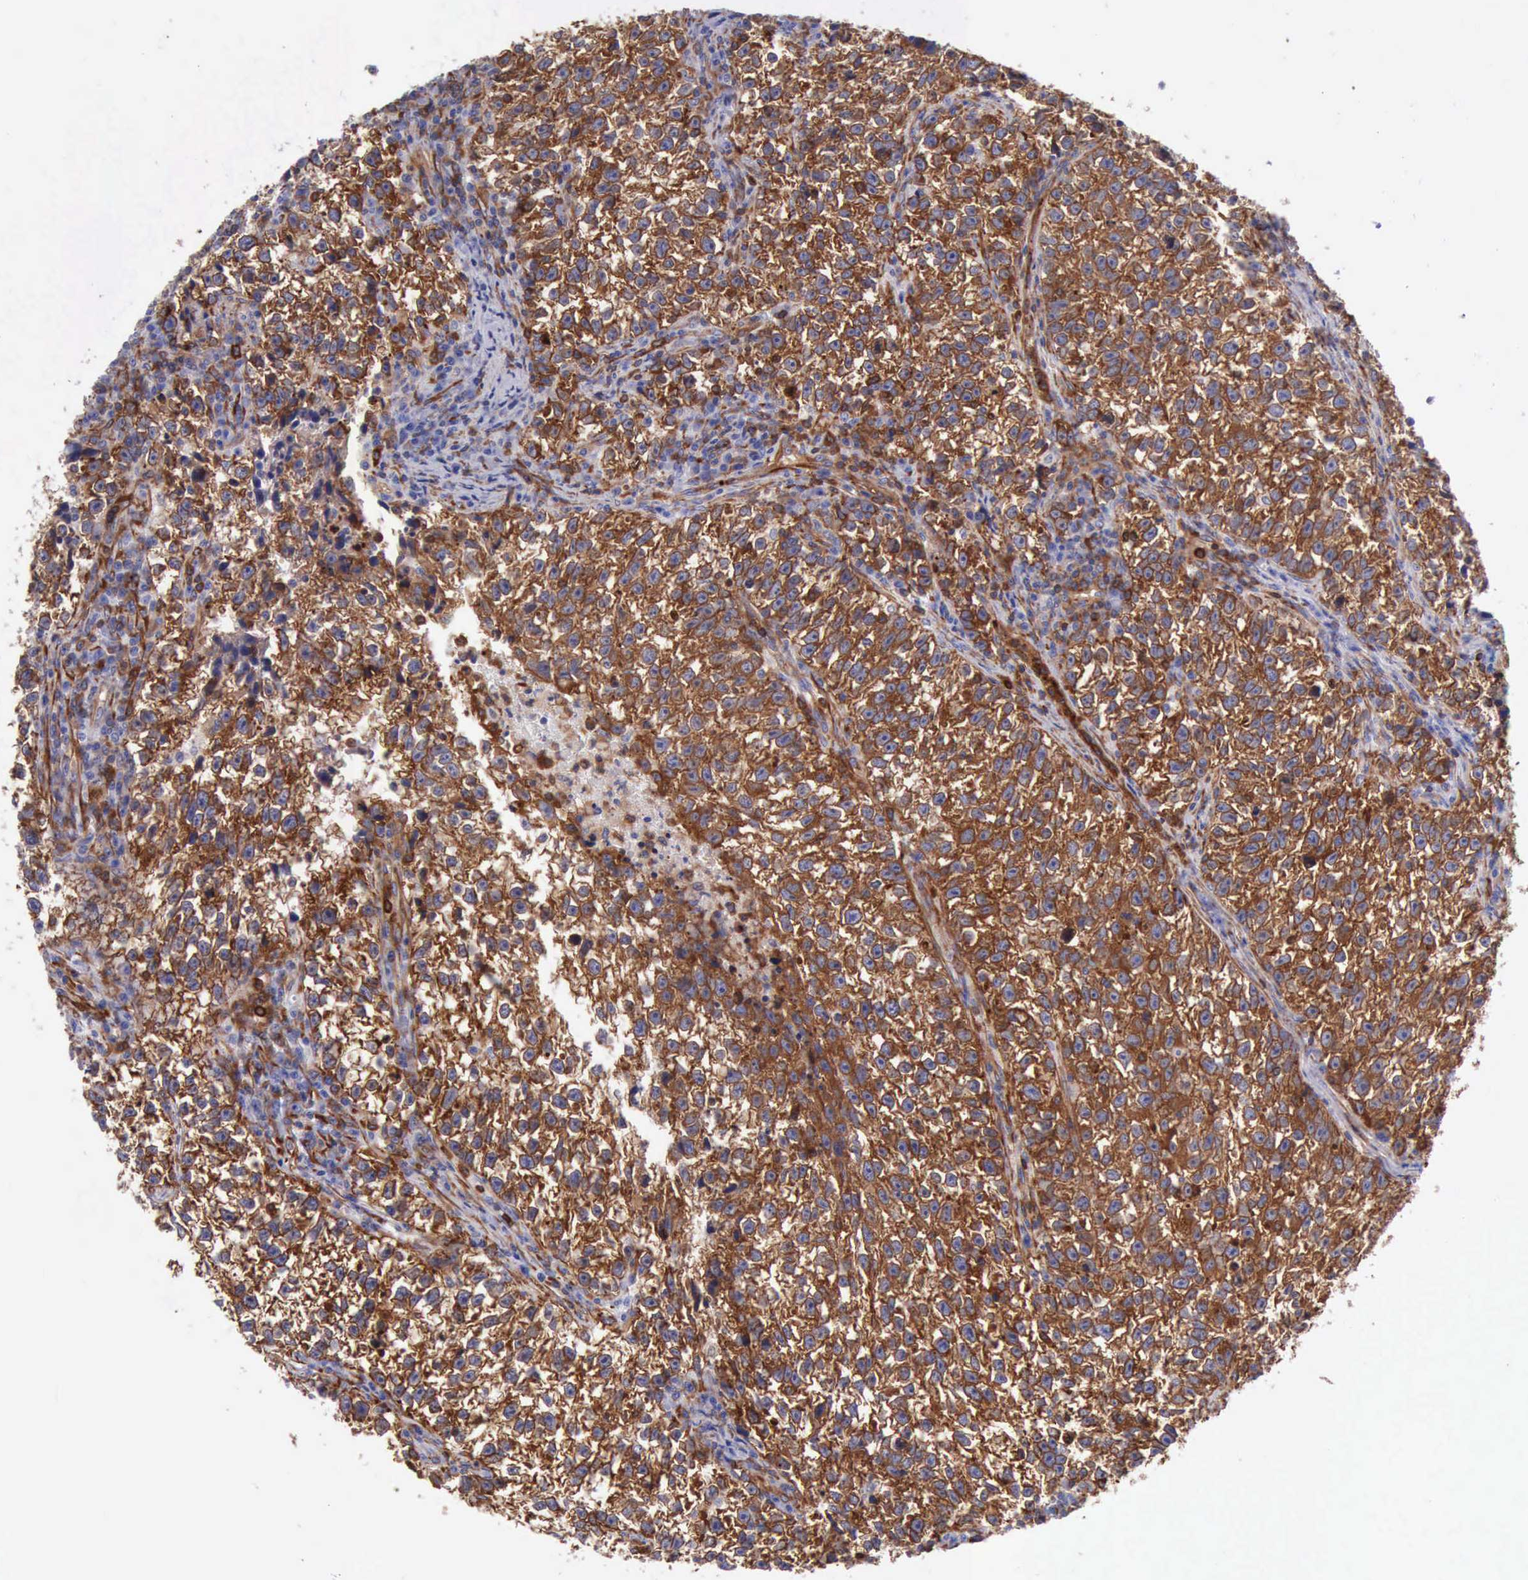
{"staining": {"intensity": "strong", "quantity": ">75%", "location": "cytoplasmic/membranous"}, "tissue": "testis cancer", "cell_type": "Tumor cells", "image_type": "cancer", "snomed": [{"axis": "morphology", "description": "Seminoma, NOS"}, {"axis": "topography", "description": "Testis"}], "caption": "A brown stain labels strong cytoplasmic/membranous staining of a protein in human seminoma (testis) tumor cells.", "gene": "FLNA", "patient": {"sex": "male", "age": 38}}